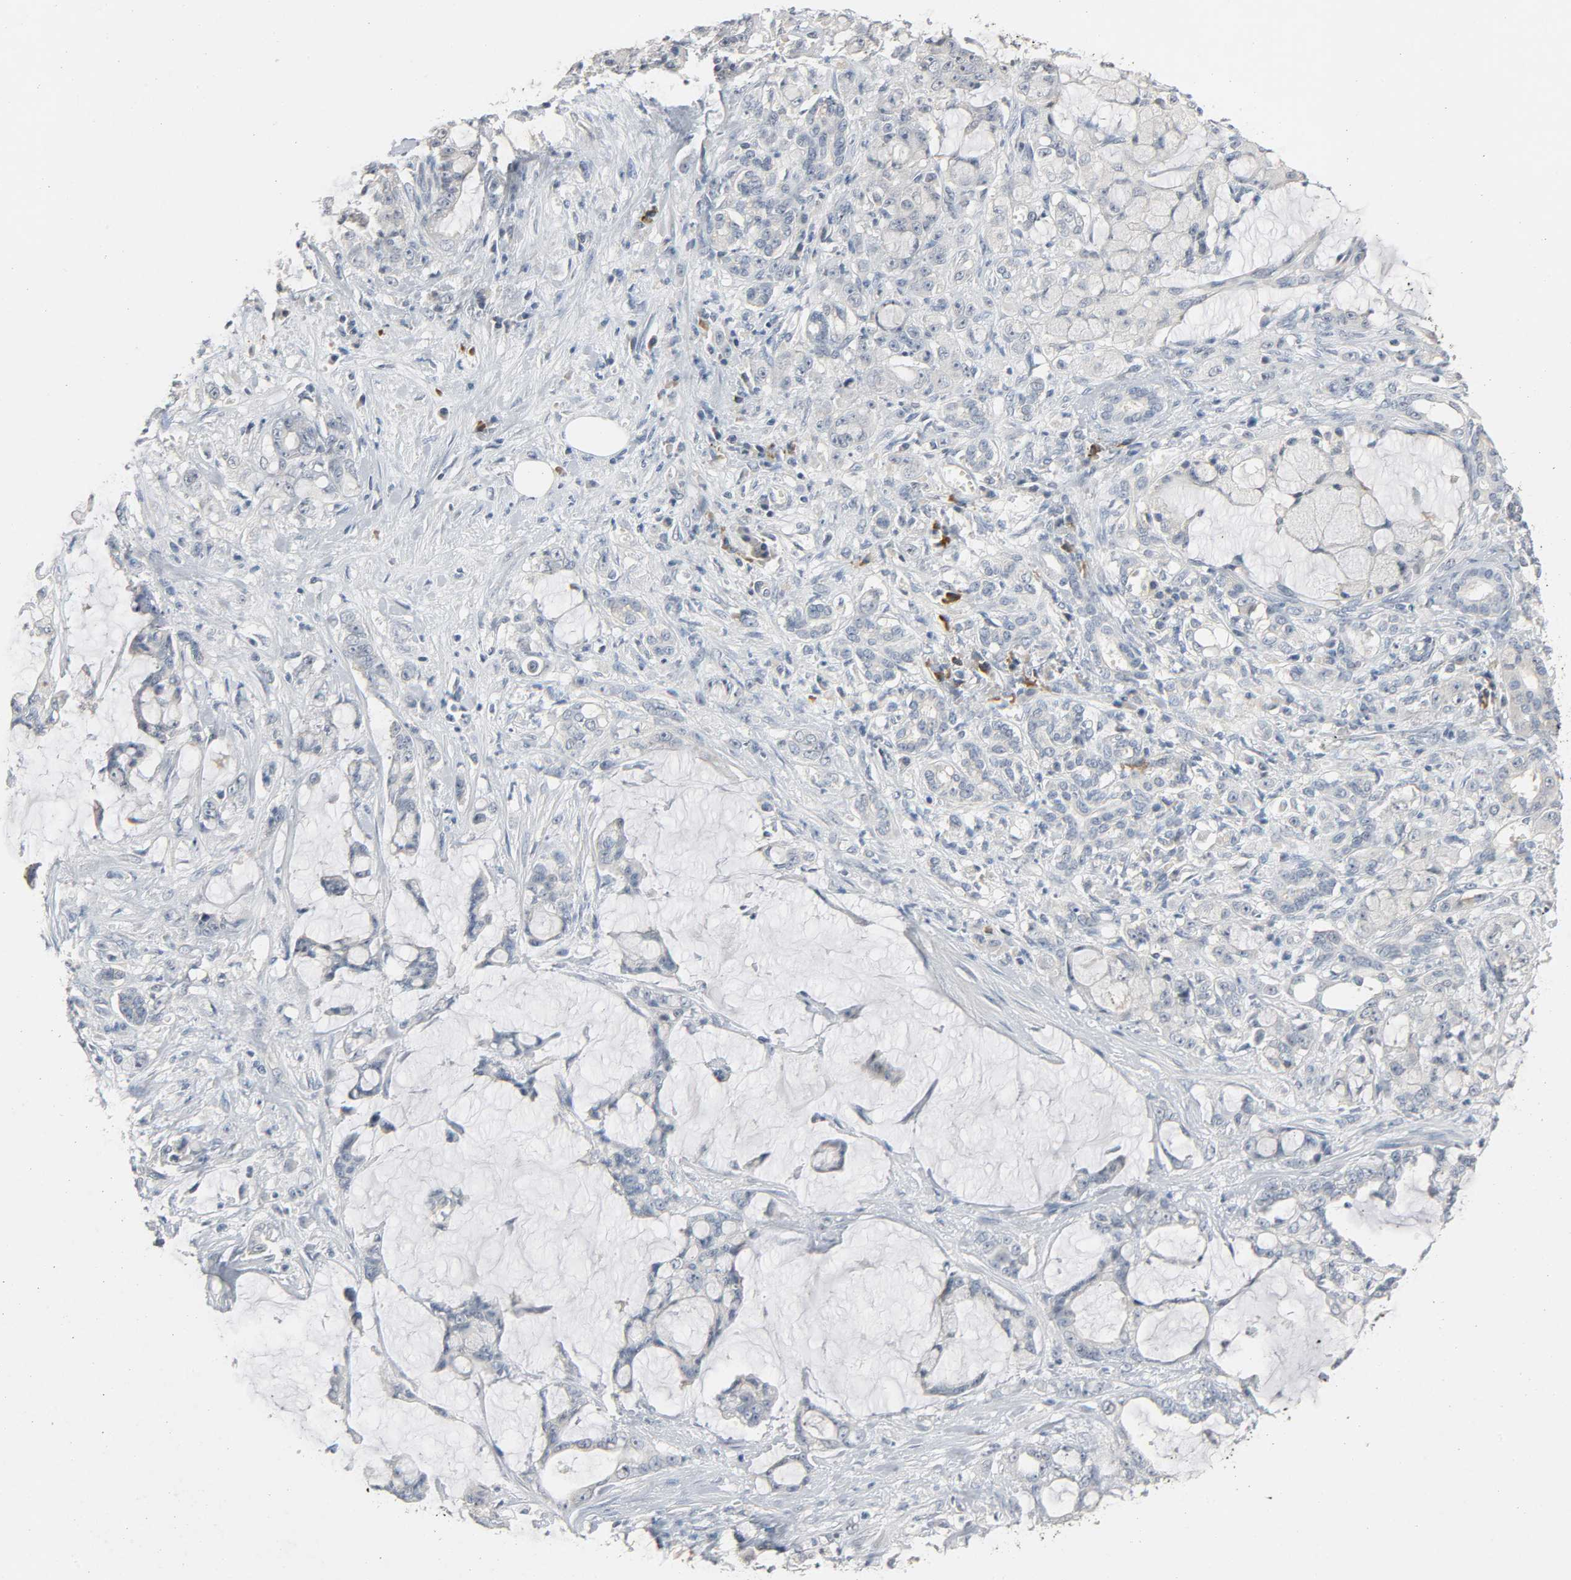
{"staining": {"intensity": "negative", "quantity": "none", "location": "none"}, "tissue": "pancreatic cancer", "cell_type": "Tumor cells", "image_type": "cancer", "snomed": [{"axis": "morphology", "description": "Adenocarcinoma, NOS"}, {"axis": "topography", "description": "Pancreas"}], "caption": "Tumor cells are negative for brown protein staining in pancreatic adenocarcinoma. (Brightfield microscopy of DAB IHC at high magnification).", "gene": "CD4", "patient": {"sex": "female", "age": 73}}